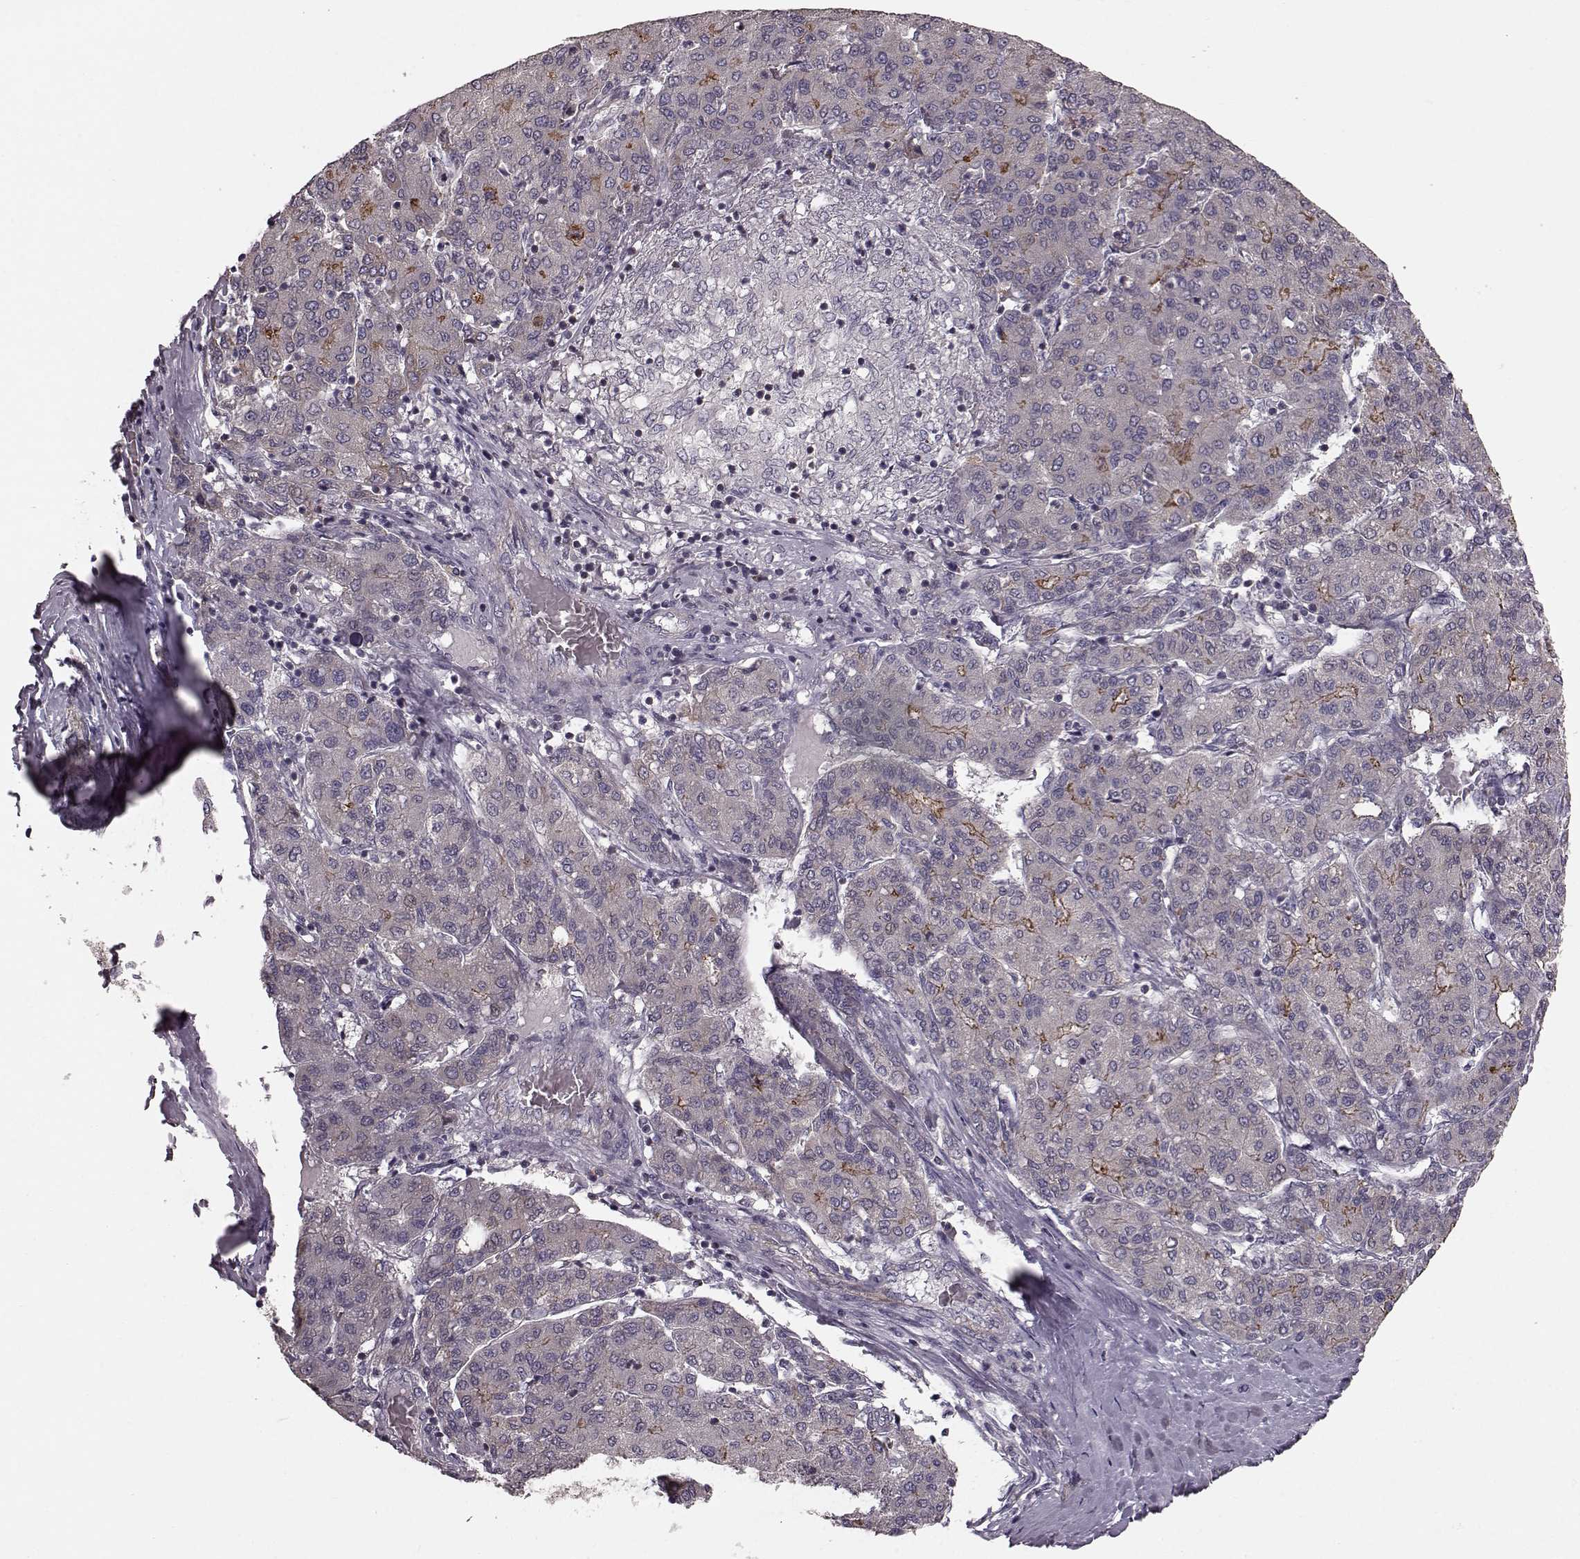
{"staining": {"intensity": "moderate", "quantity": "<25%", "location": "cytoplasmic/membranous"}, "tissue": "liver cancer", "cell_type": "Tumor cells", "image_type": "cancer", "snomed": [{"axis": "morphology", "description": "Carcinoma, Hepatocellular, NOS"}, {"axis": "topography", "description": "Liver"}], "caption": "Immunohistochemical staining of liver cancer (hepatocellular carcinoma) demonstrates low levels of moderate cytoplasmic/membranous protein positivity in about <25% of tumor cells.", "gene": "SLC22A18", "patient": {"sex": "male", "age": 65}}